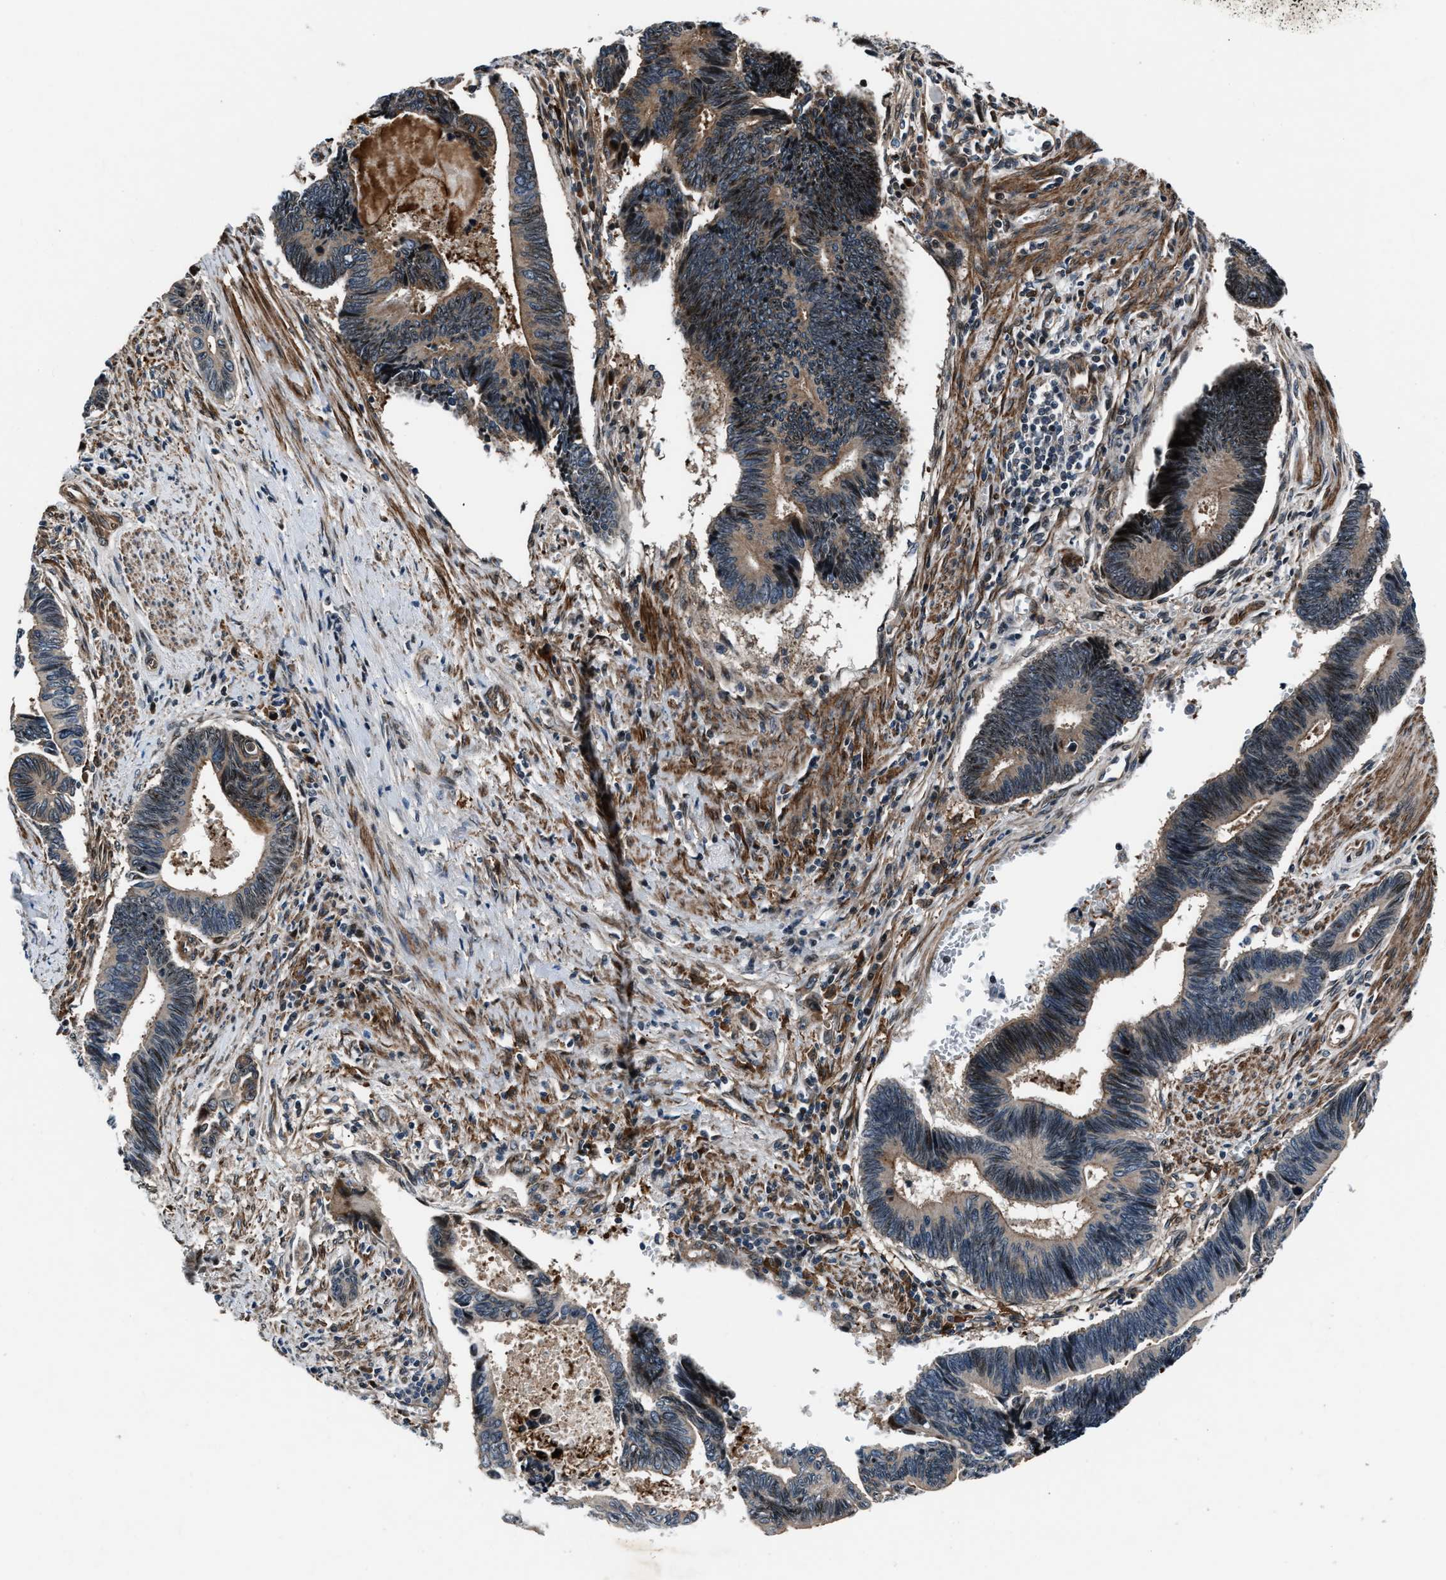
{"staining": {"intensity": "weak", "quantity": ">75%", "location": "cytoplasmic/membranous"}, "tissue": "pancreatic cancer", "cell_type": "Tumor cells", "image_type": "cancer", "snomed": [{"axis": "morphology", "description": "Adenocarcinoma, NOS"}, {"axis": "topography", "description": "Pancreas"}], "caption": "This is an image of IHC staining of pancreatic adenocarcinoma, which shows weak staining in the cytoplasmic/membranous of tumor cells.", "gene": "DYNC2I1", "patient": {"sex": "female", "age": 70}}